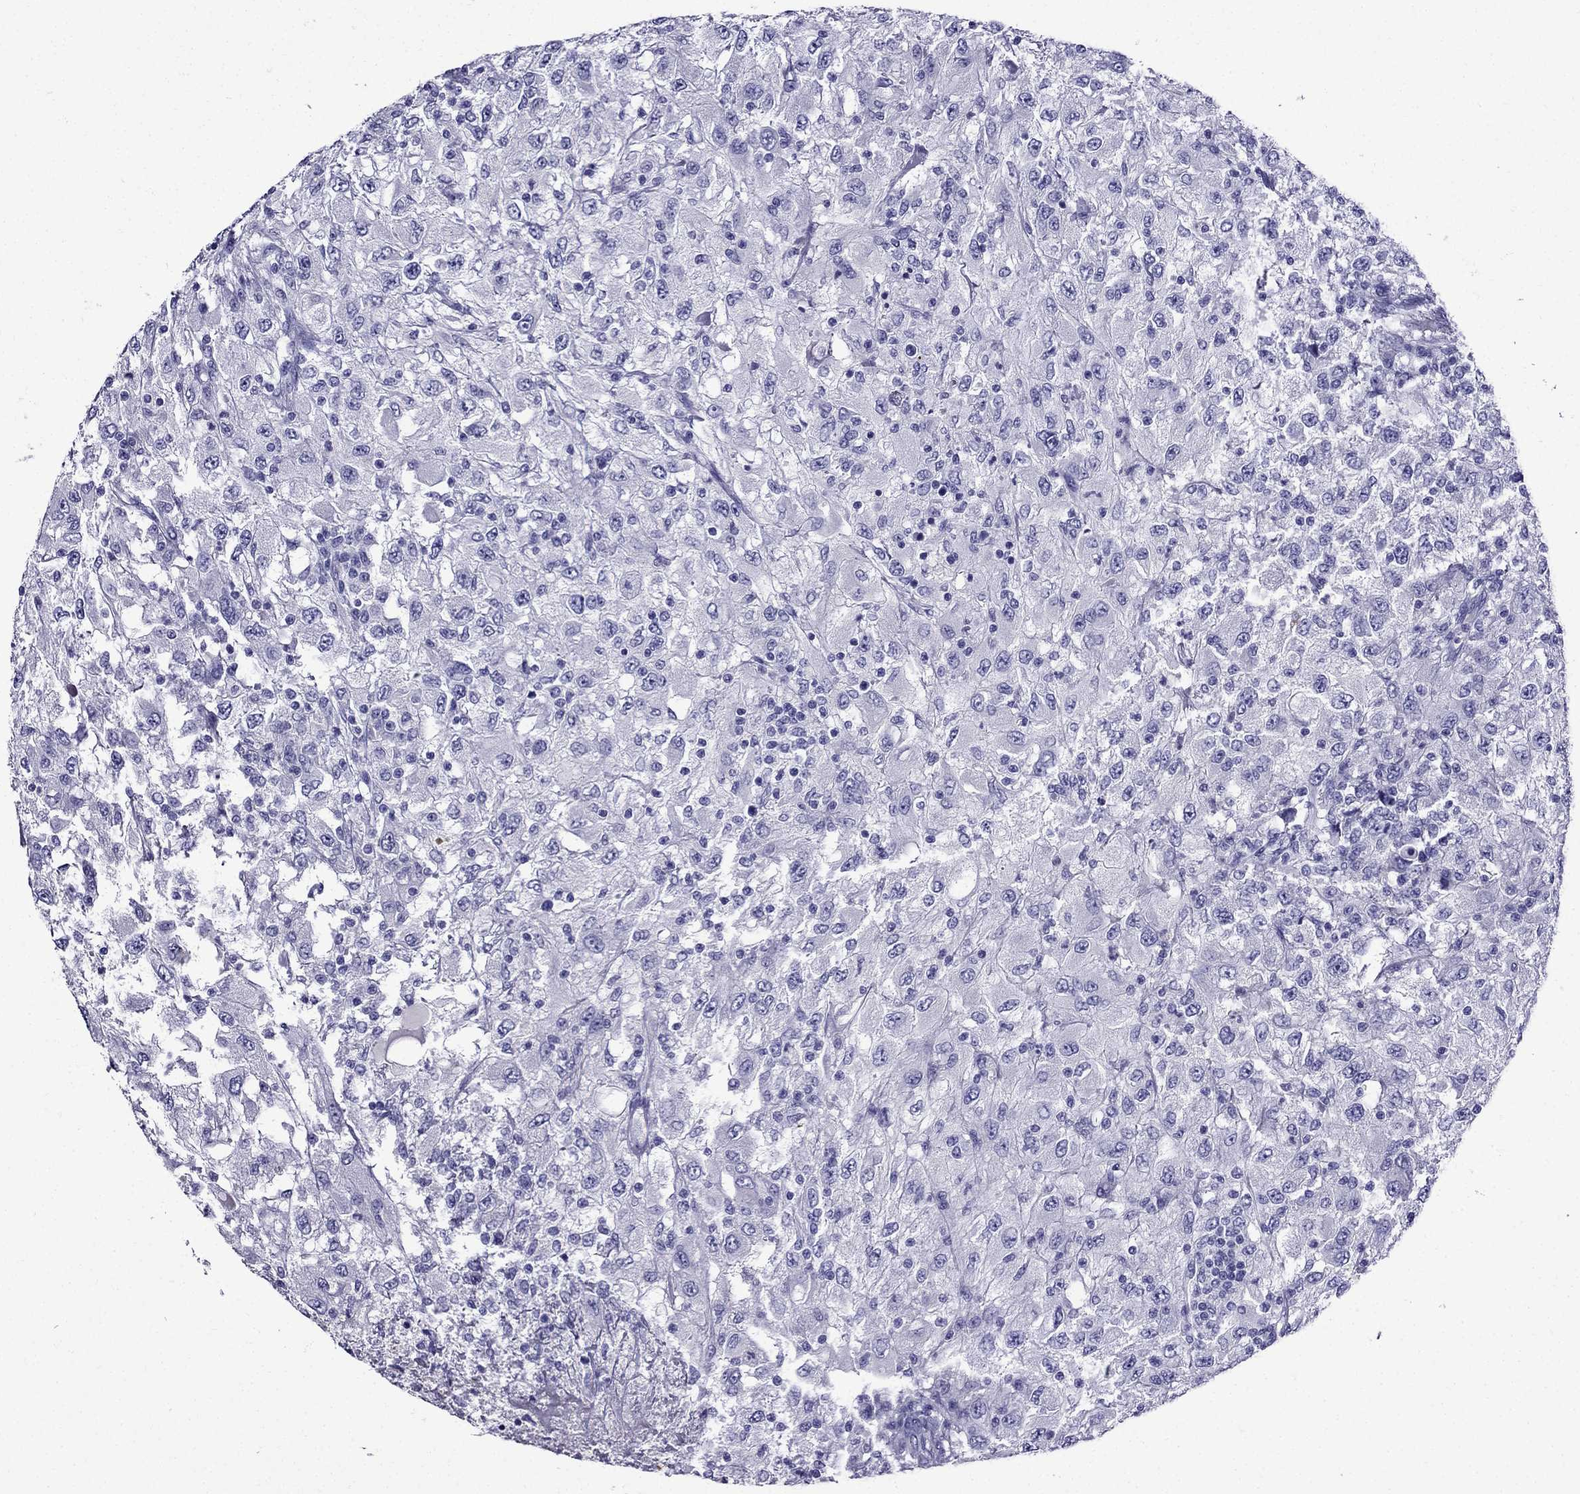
{"staining": {"intensity": "negative", "quantity": "none", "location": "none"}, "tissue": "renal cancer", "cell_type": "Tumor cells", "image_type": "cancer", "snomed": [{"axis": "morphology", "description": "Adenocarcinoma, NOS"}, {"axis": "topography", "description": "Kidney"}], "caption": "Renal cancer (adenocarcinoma) was stained to show a protein in brown. There is no significant positivity in tumor cells. (Brightfield microscopy of DAB (3,3'-diaminobenzidine) immunohistochemistry at high magnification).", "gene": "ERC2", "patient": {"sex": "female", "age": 67}}